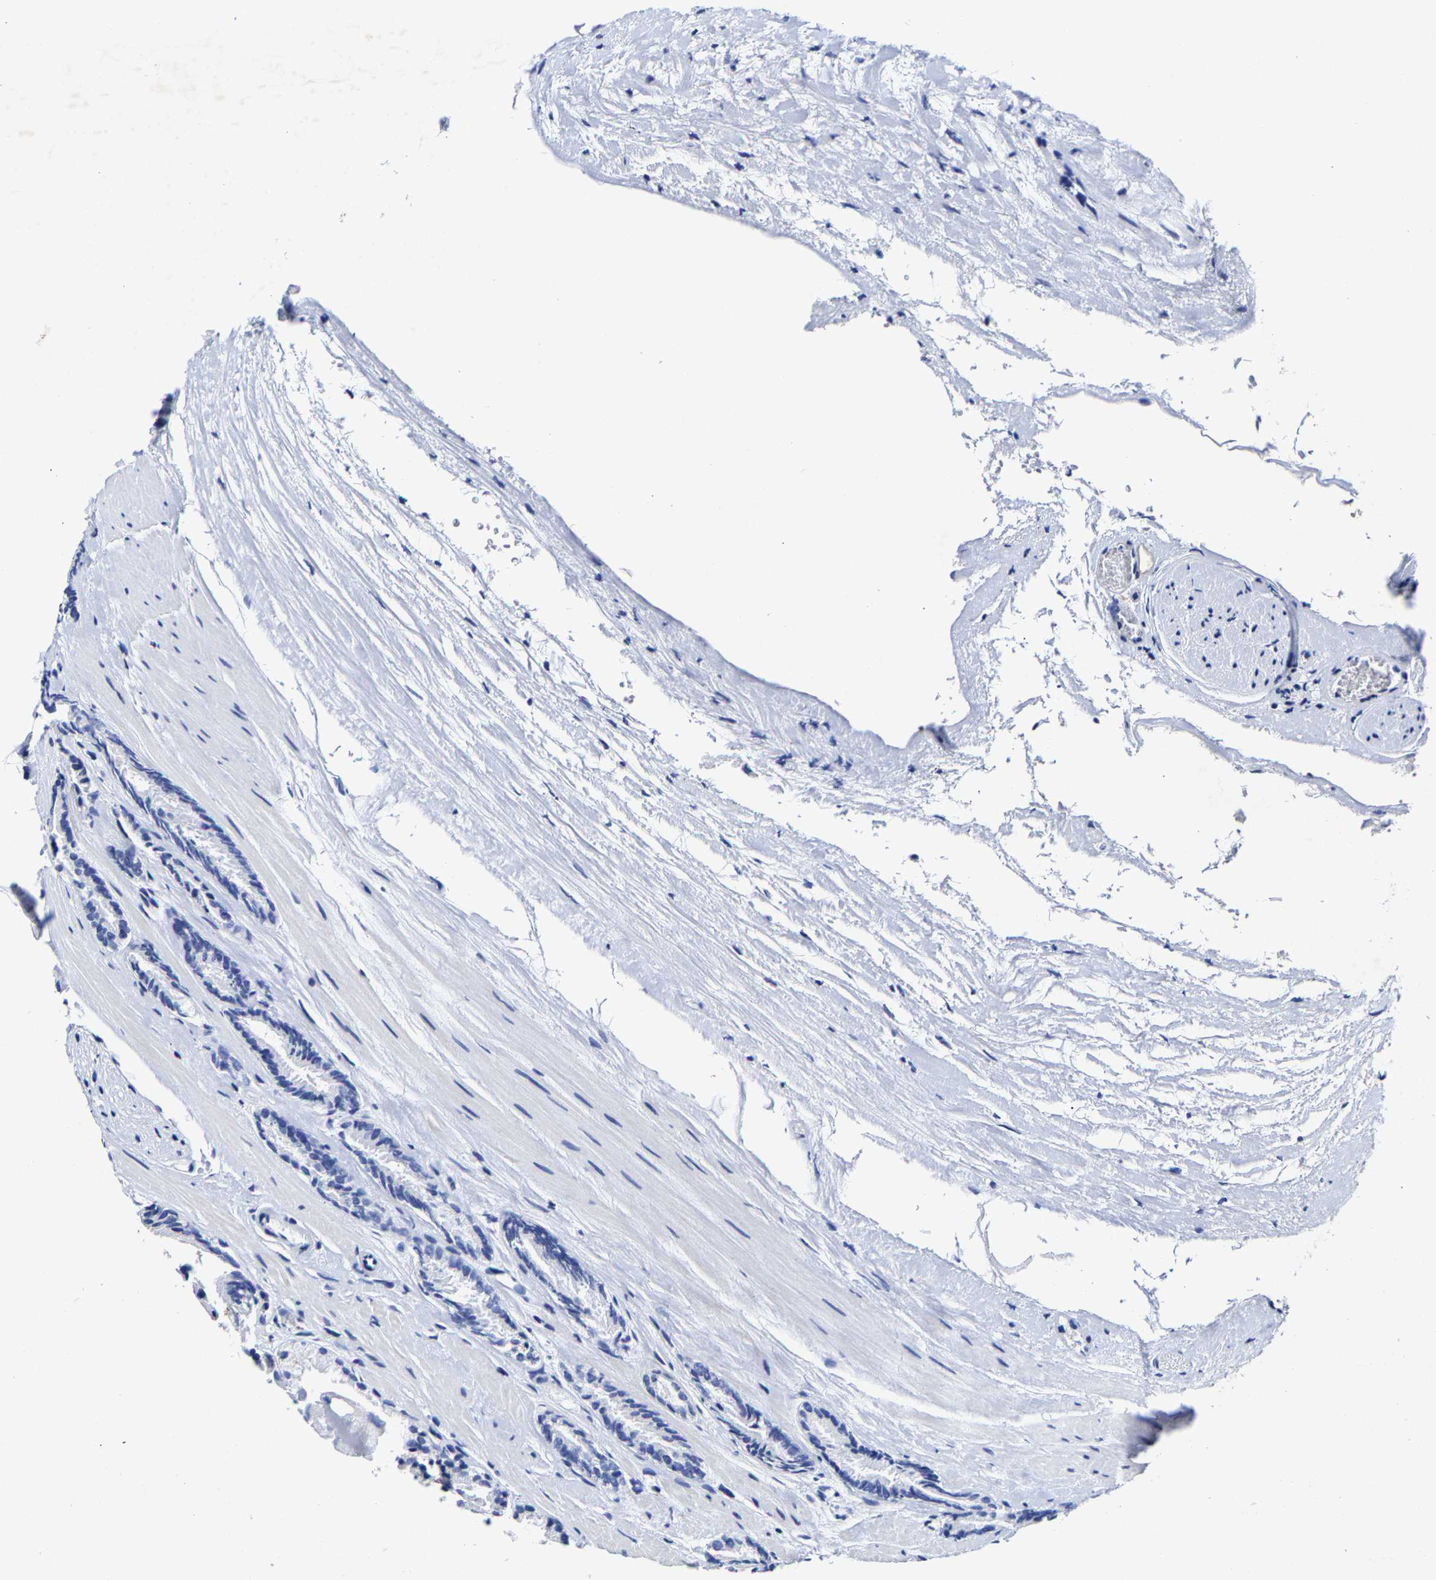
{"staining": {"intensity": "moderate", "quantity": "25%-75%", "location": "cytoplasmic/membranous"}, "tissue": "prostate cancer", "cell_type": "Tumor cells", "image_type": "cancer", "snomed": [{"axis": "morphology", "description": "Adenocarcinoma, Low grade"}, {"axis": "topography", "description": "Prostate"}], "caption": "Immunohistochemical staining of human prostate adenocarcinoma (low-grade) displays medium levels of moderate cytoplasmic/membranous protein staining in about 25%-75% of tumor cells.", "gene": "AASS", "patient": {"sex": "male", "age": 51}}